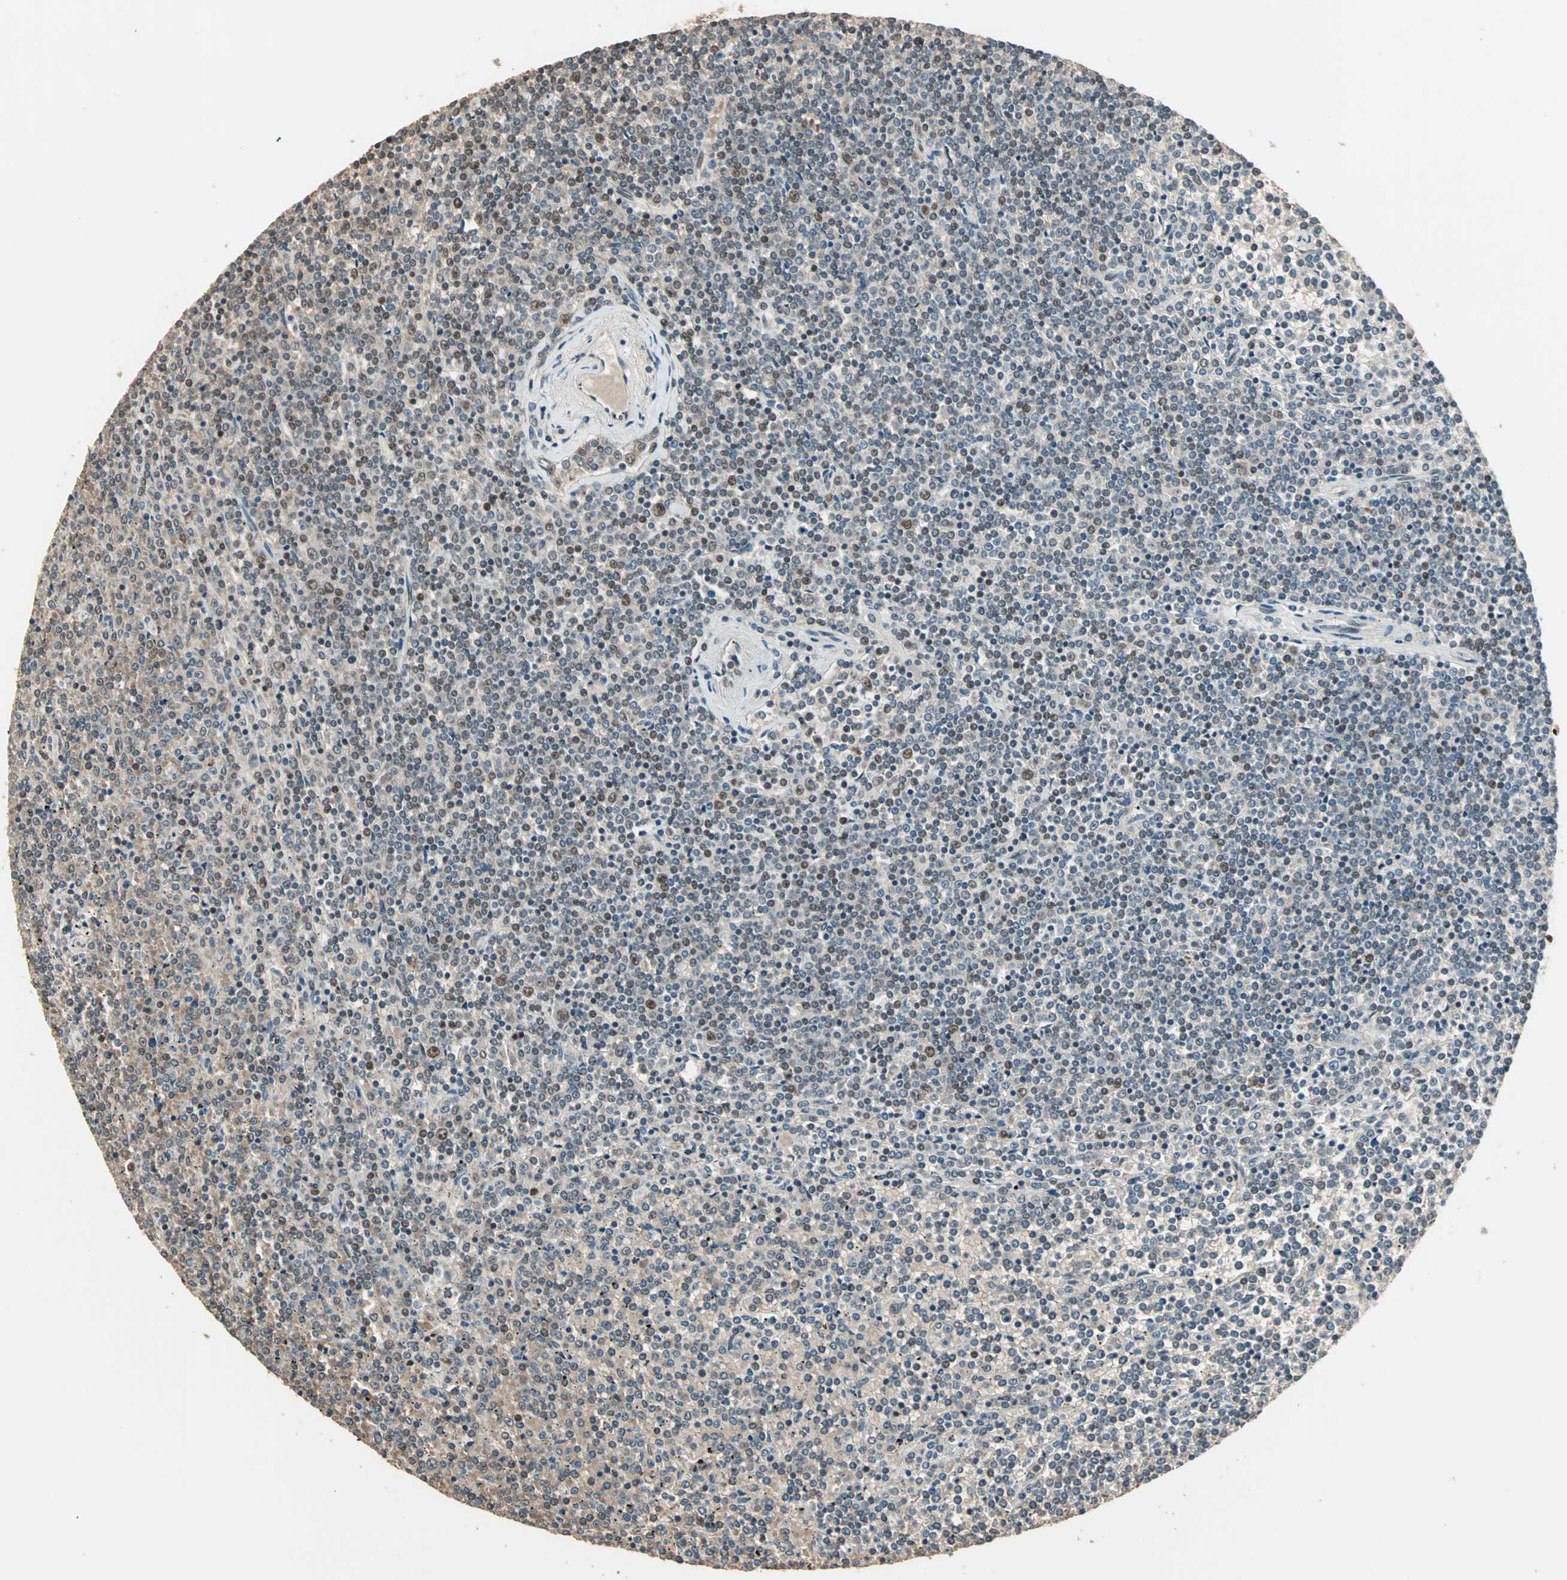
{"staining": {"intensity": "moderate", "quantity": "25%-75%", "location": "cytoplasmic/membranous,nuclear"}, "tissue": "lymphoma", "cell_type": "Tumor cells", "image_type": "cancer", "snomed": [{"axis": "morphology", "description": "Malignant lymphoma, non-Hodgkin's type, Low grade"}, {"axis": "topography", "description": "Spleen"}], "caption": "Tumor cells demonstrate medium levels of moderate cytoplasmic/membranous and nuclear expression in approximately 25%-75% of cells in human malignant lymphoma, non-Hodgkin's type (low-grade). (DAB (3,3'-diaminobenzidine) IHC with brightfield microscopy, high magnification).", "gene": "MDC1", "patient": {"sex": "female", "age": 19}}